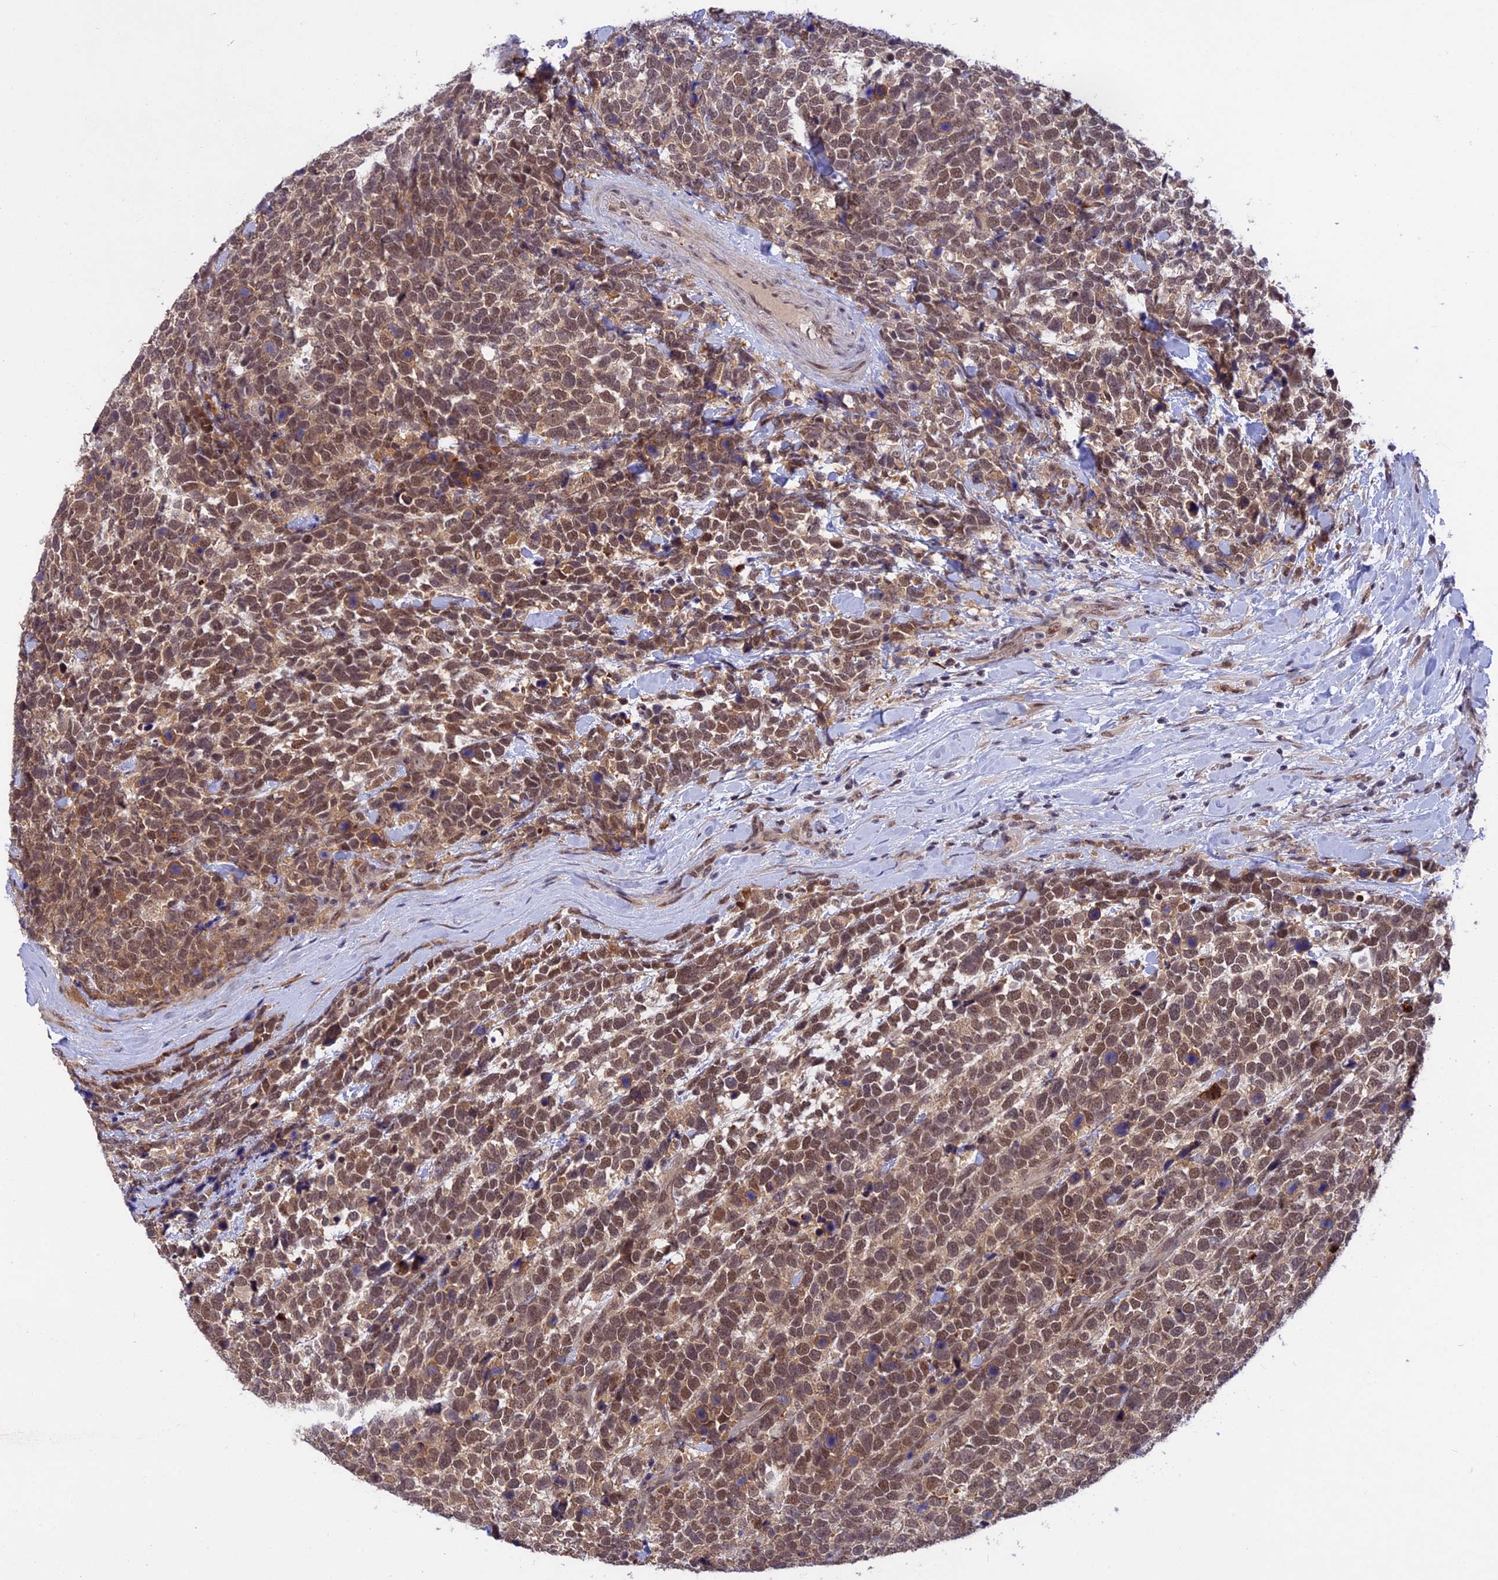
{"staining": {"intensity": "moderate", "quantity": ">75%", "location": "nuclear"}, "tissue": "urothelial cancer", "cell_type": "Tumor cells", "image_type": "cancer", "snomed": [{"axis": "morphology", "description": "Urothelial carcinoma, High grade"}, {"axis": "topography", "description": "Urinary bladder"}], "caption": "The immunohistochemical stain highlights moderate nuclear staining in tumor cells of urothelial cancer tissue. The staining is performed using DAB brown chromogen to label protein expression. The nuclei are counter-stained blue using hematoxylin.", "gene": "POLR2C", "patient": {"sex": "female", "age": 82}}